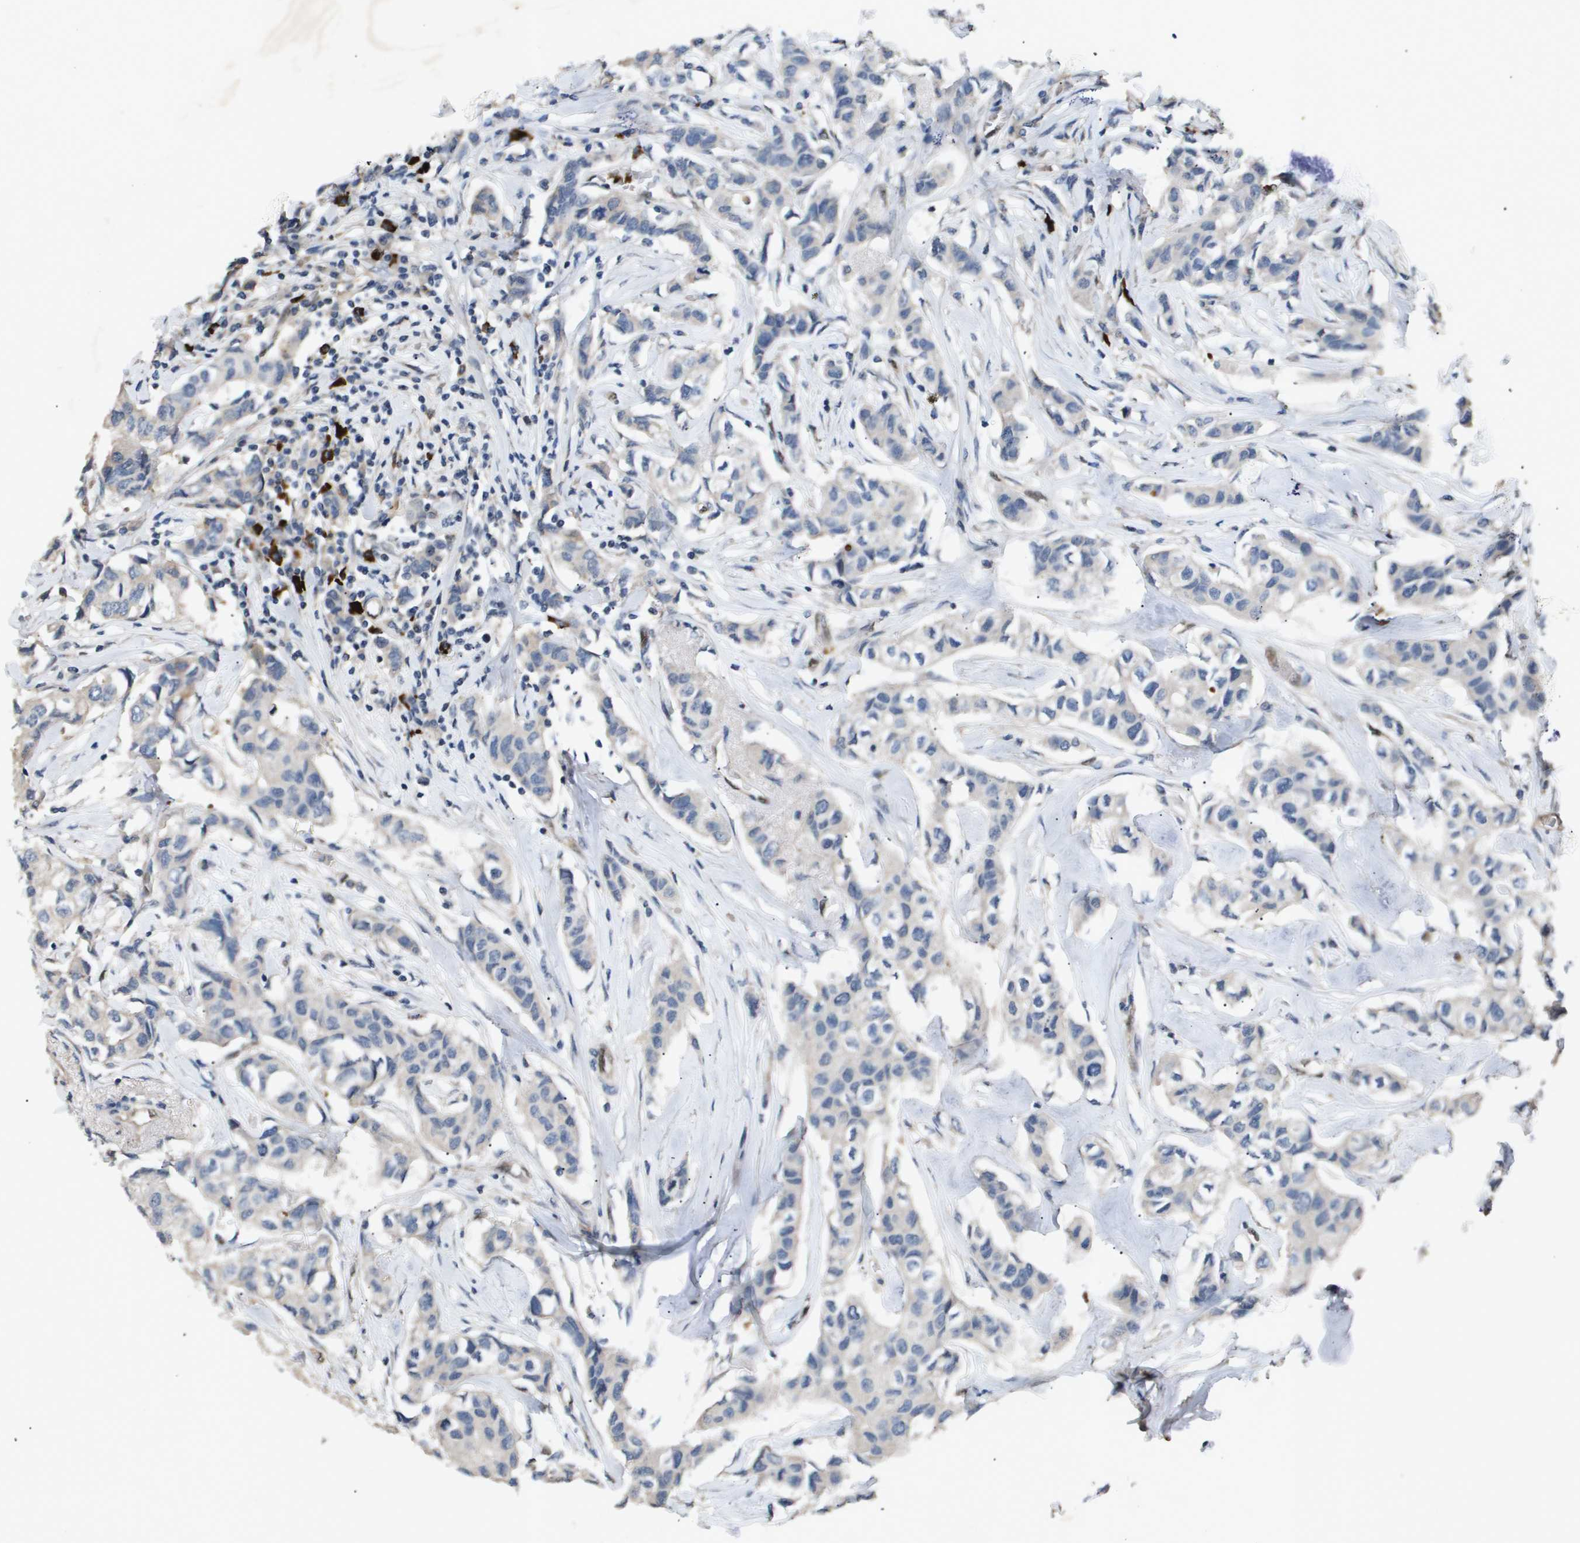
{"staining": {"intensity": "negative", "quantity": "none", "location": "none"}, "tissue": "breast cancer", "cell_type": "Tumor cells", "image_type": "cancer", "snomed": [{"axis": "morphology", "description": "Duct carcinoma"}, {"axis": "topography", "description": "Breast"}], "caption": "This is an IHC image of human breast cancer (intraductal carcinoma). There is no positivity in tumor cells.", "gene": "ERG", "patient": {"sex": "female", "age": 80}}